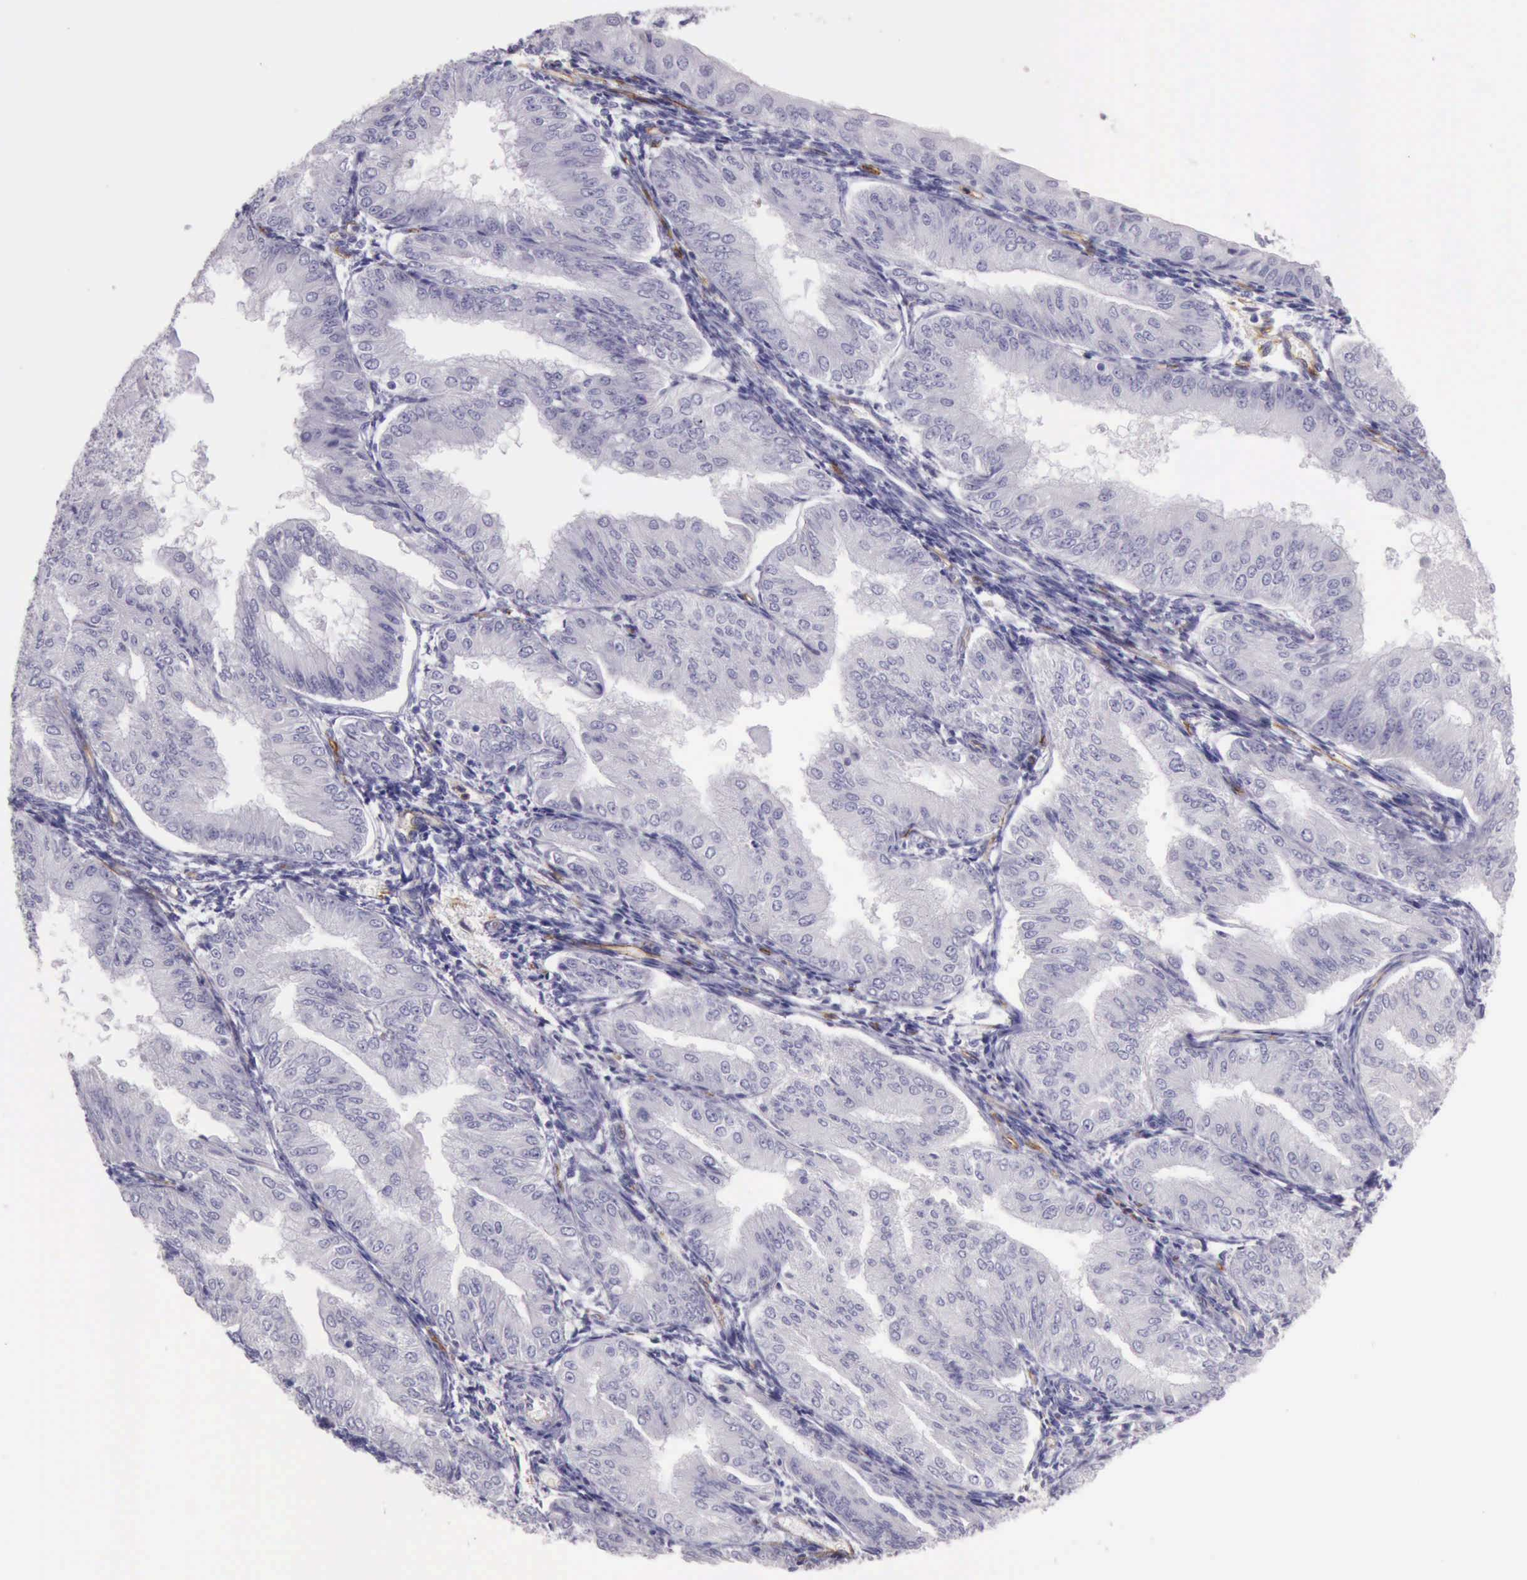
{"staining": {"intensity": "negative", "quantity": "none", "location": "none"}, "tissue": "endometrial cancer", "cell_type": "Tumor cells", "image_type": "cancer", "snomed": [{"axis": "morphology", "description": "Adenocarcinoma, NOS"}, {"axis": "topography", "description": "Endometrium"}], "caption": "This is an immunohistochemistry (IHC) image of human endometrial adenocarcinoma. There is no staining in tumor cells.", "gene": "TCEANC", "patient": {"sex": "female", "age": 53}}